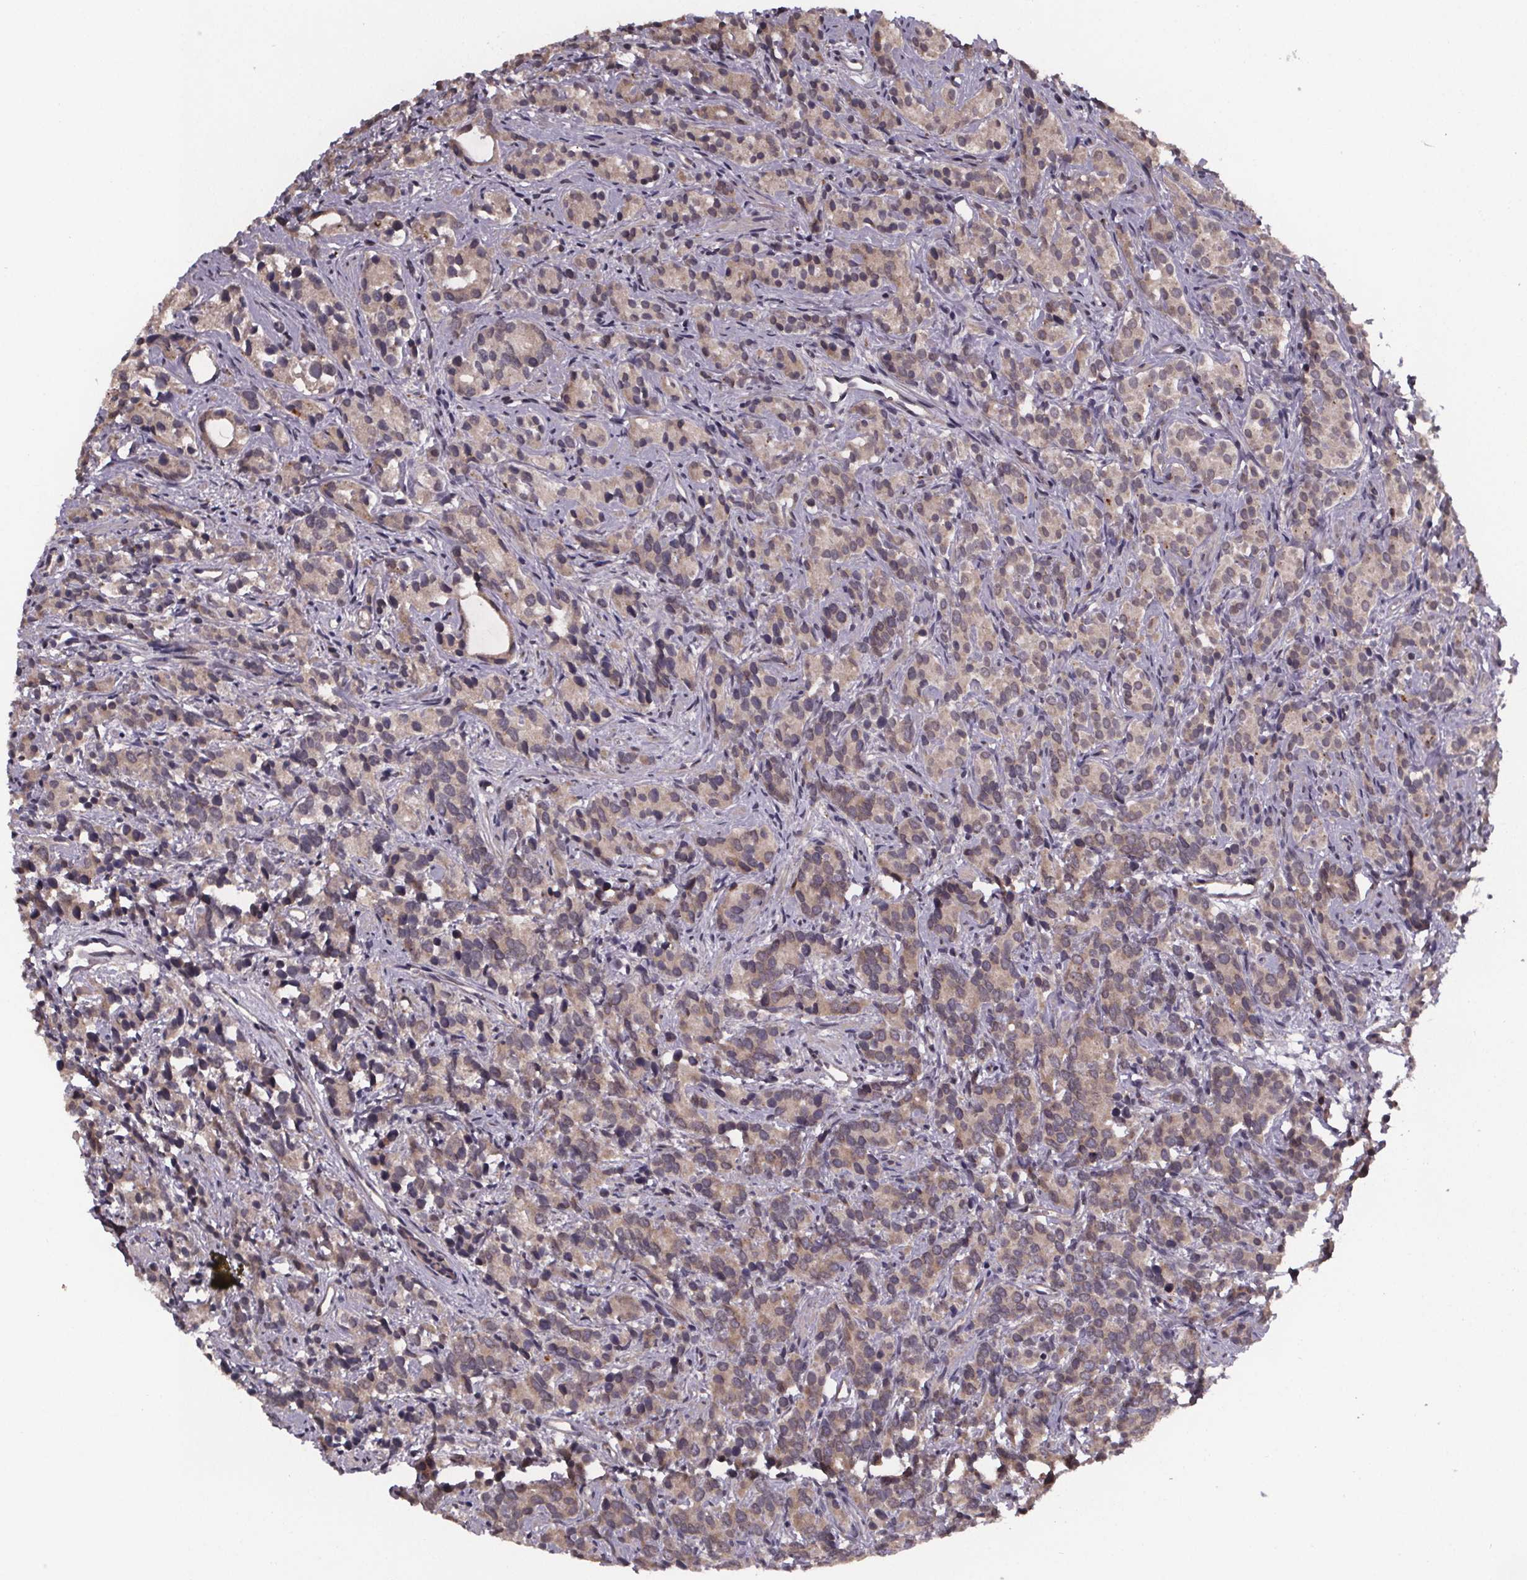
{"staining": {"intensity": "weak", "quantity": ">75%", "location": "cytoplasmic/membranous"}, "tissue": "prostate cancer", "cell_type": "Tumor cells", "image_type": "cancer", "snomed": [{"axis": "morphology", "description": "Adenocarcinoma, High grade"}, {"axis": "topography", "description": "Prostate"}], "caption": "Immunohistochemistry (IHC) of prostate high-grade adenocarcinoma shows low levels of weak cytoplasmic/membranous staining in about >75% of tumor cells.", "gene": "SAT1", "patient": {"sex": "male", "age": 84}}